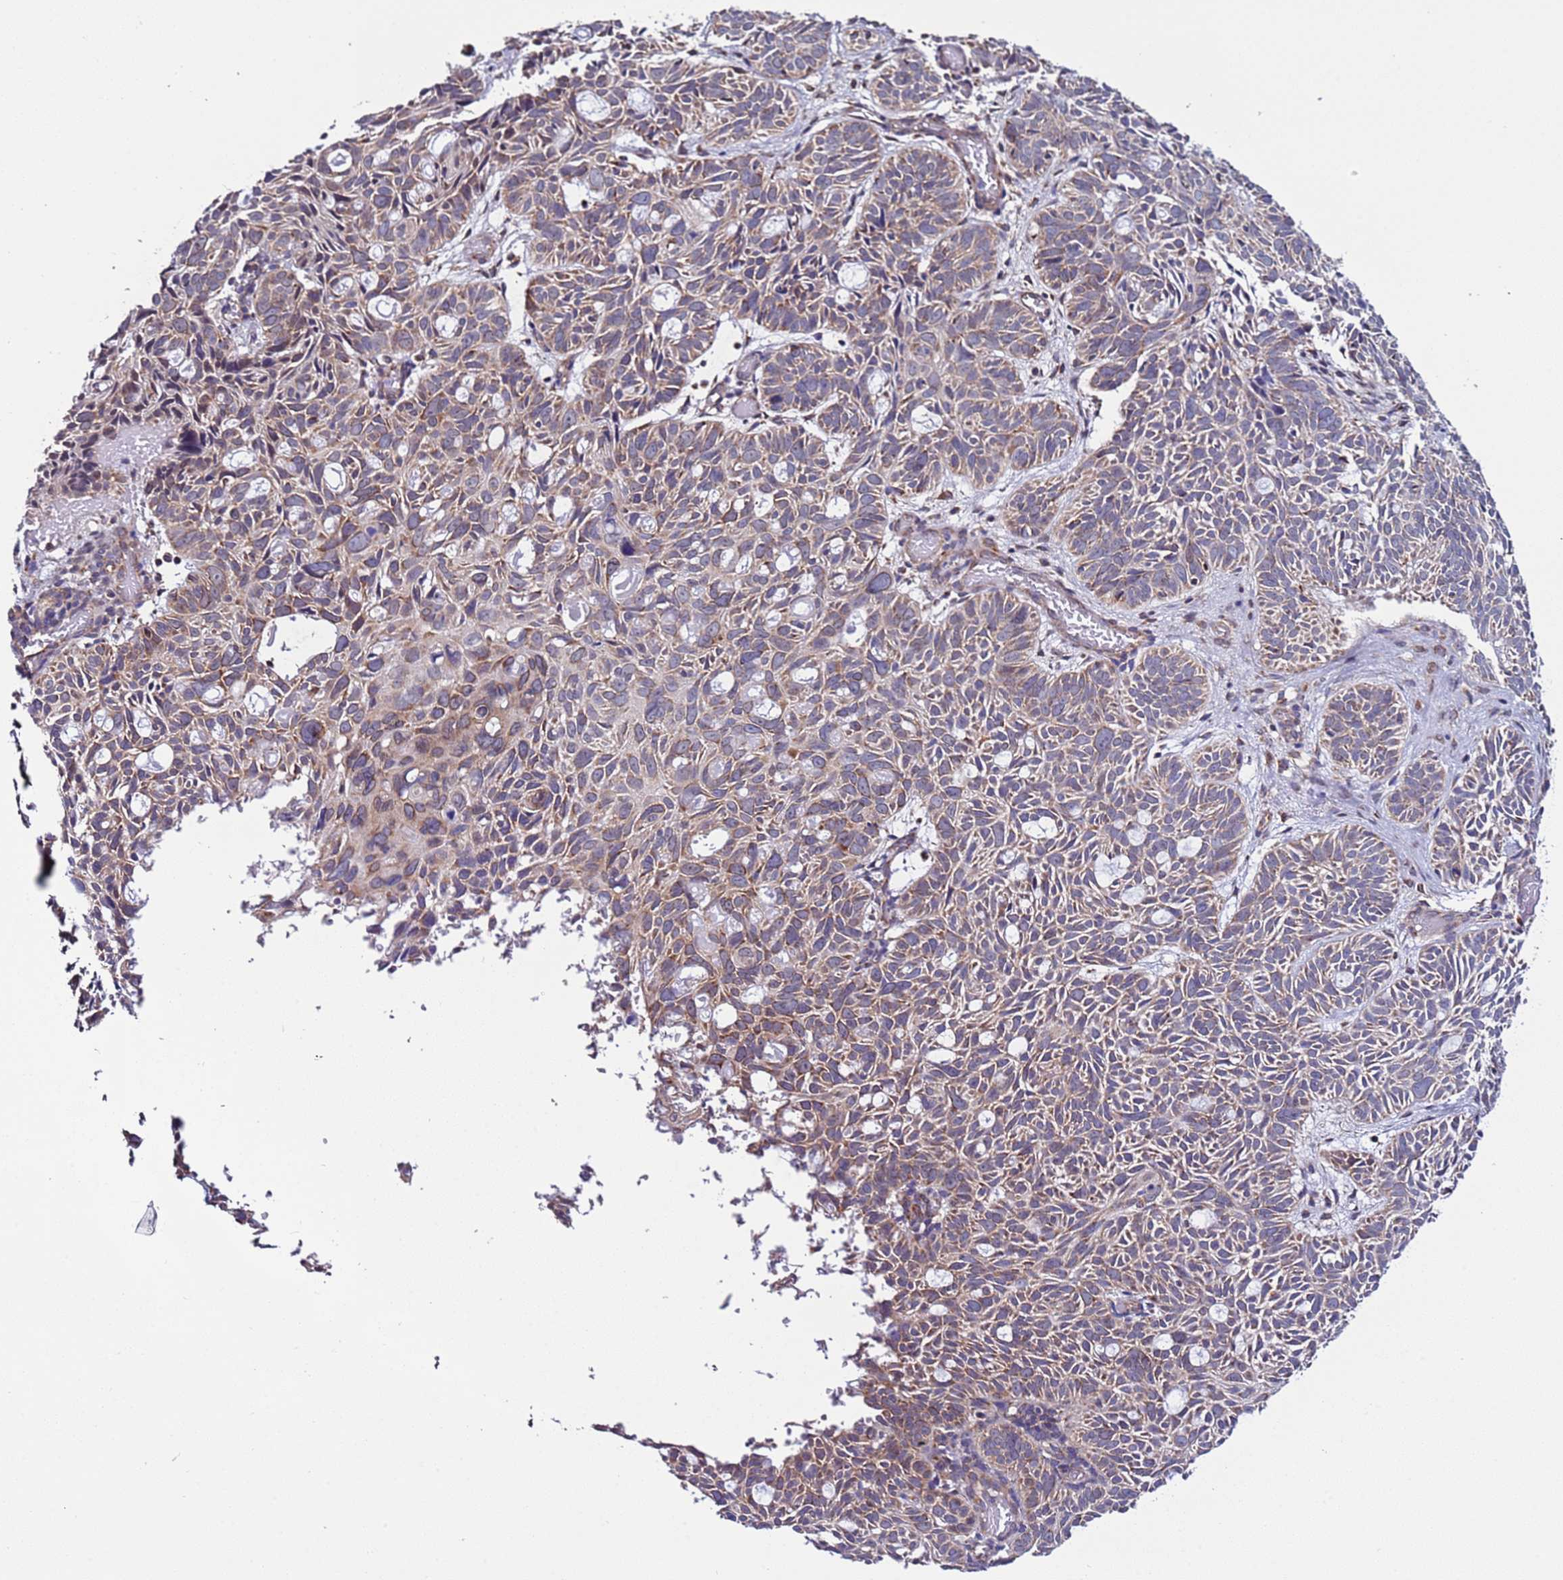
{"staining": {"intensity": "weak", "quantity": ">75%", "location": "cytoplasmic/membranous"}, "tissue": "skin cancer", "cell_type": "Tumor cells", "image_type": "cancer", "snomed": [{"axis": "morphology", "description": "Basal cell carcinoma"}, {"axis": "topography", "description": "Skin"}], "caption": "Weak cytoplasmic/membranous protein expression is identified in approximately >75% of tumor cells in skin basal cell carcinoma. (Stains: DAB in brown, nuclei in blue, Microscopy: brightfield microscopy at high magnification).", "gene": "AHI1", "patient": {"sex": "male", "age": 69}}